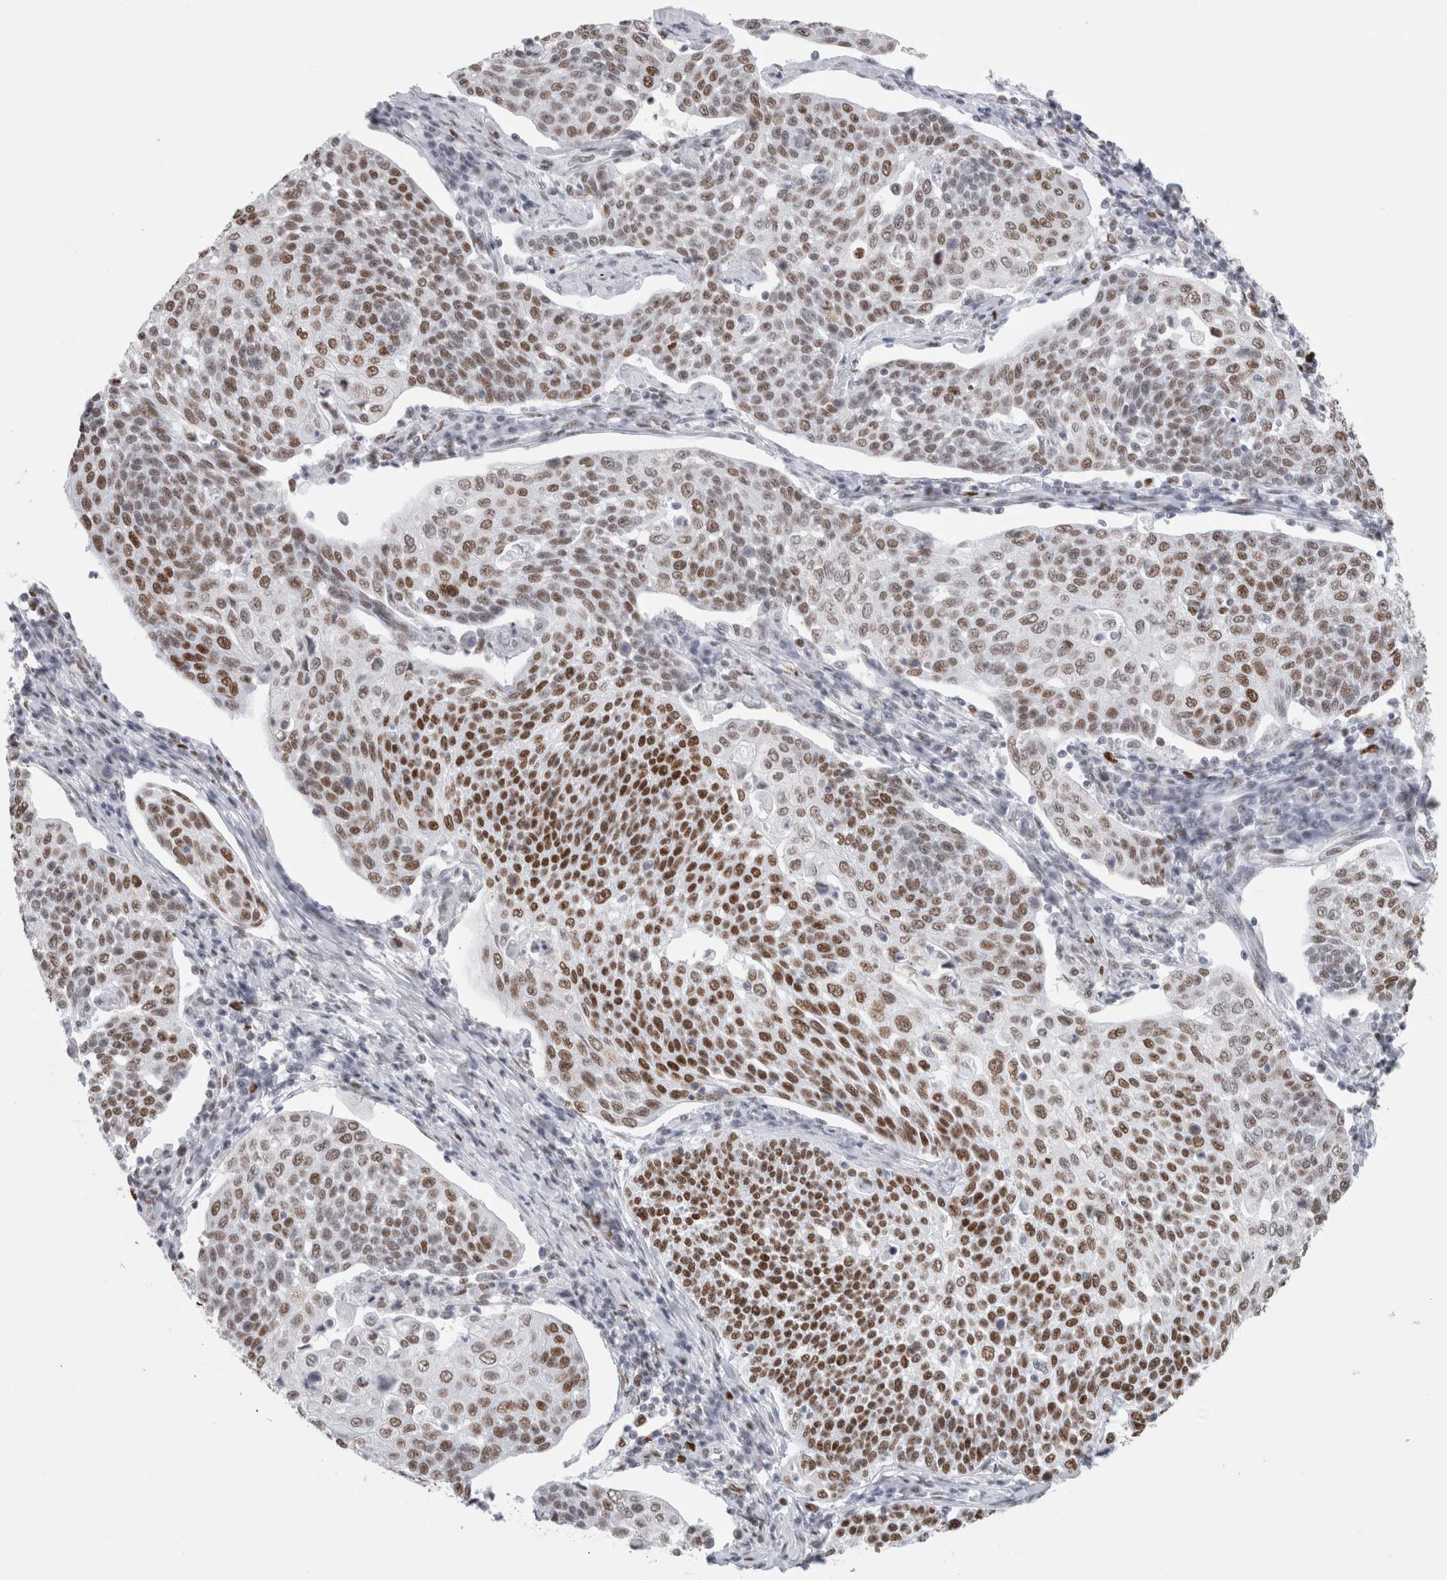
{"staining": {"intensity": "moderate", "quantity": ">75%", "location": "nuclear"}, "tissue": "cervical cancer", "cell_type": "Tumor cells", "image_type": "cancer", "snomed": [{"axis": "morphology", "description": "Squamous cell carcinoma, NOS"}, {"axis": "topography", "description": "Cervix"}], "caption": "There is medium levels of moderate nuclear expression in tumor cells of cervical cancer, as demonstrated by immunohistochemical staining (brown color).", "gene": "SMARCC1", "patient": {"sex": "female", "age": 34}}